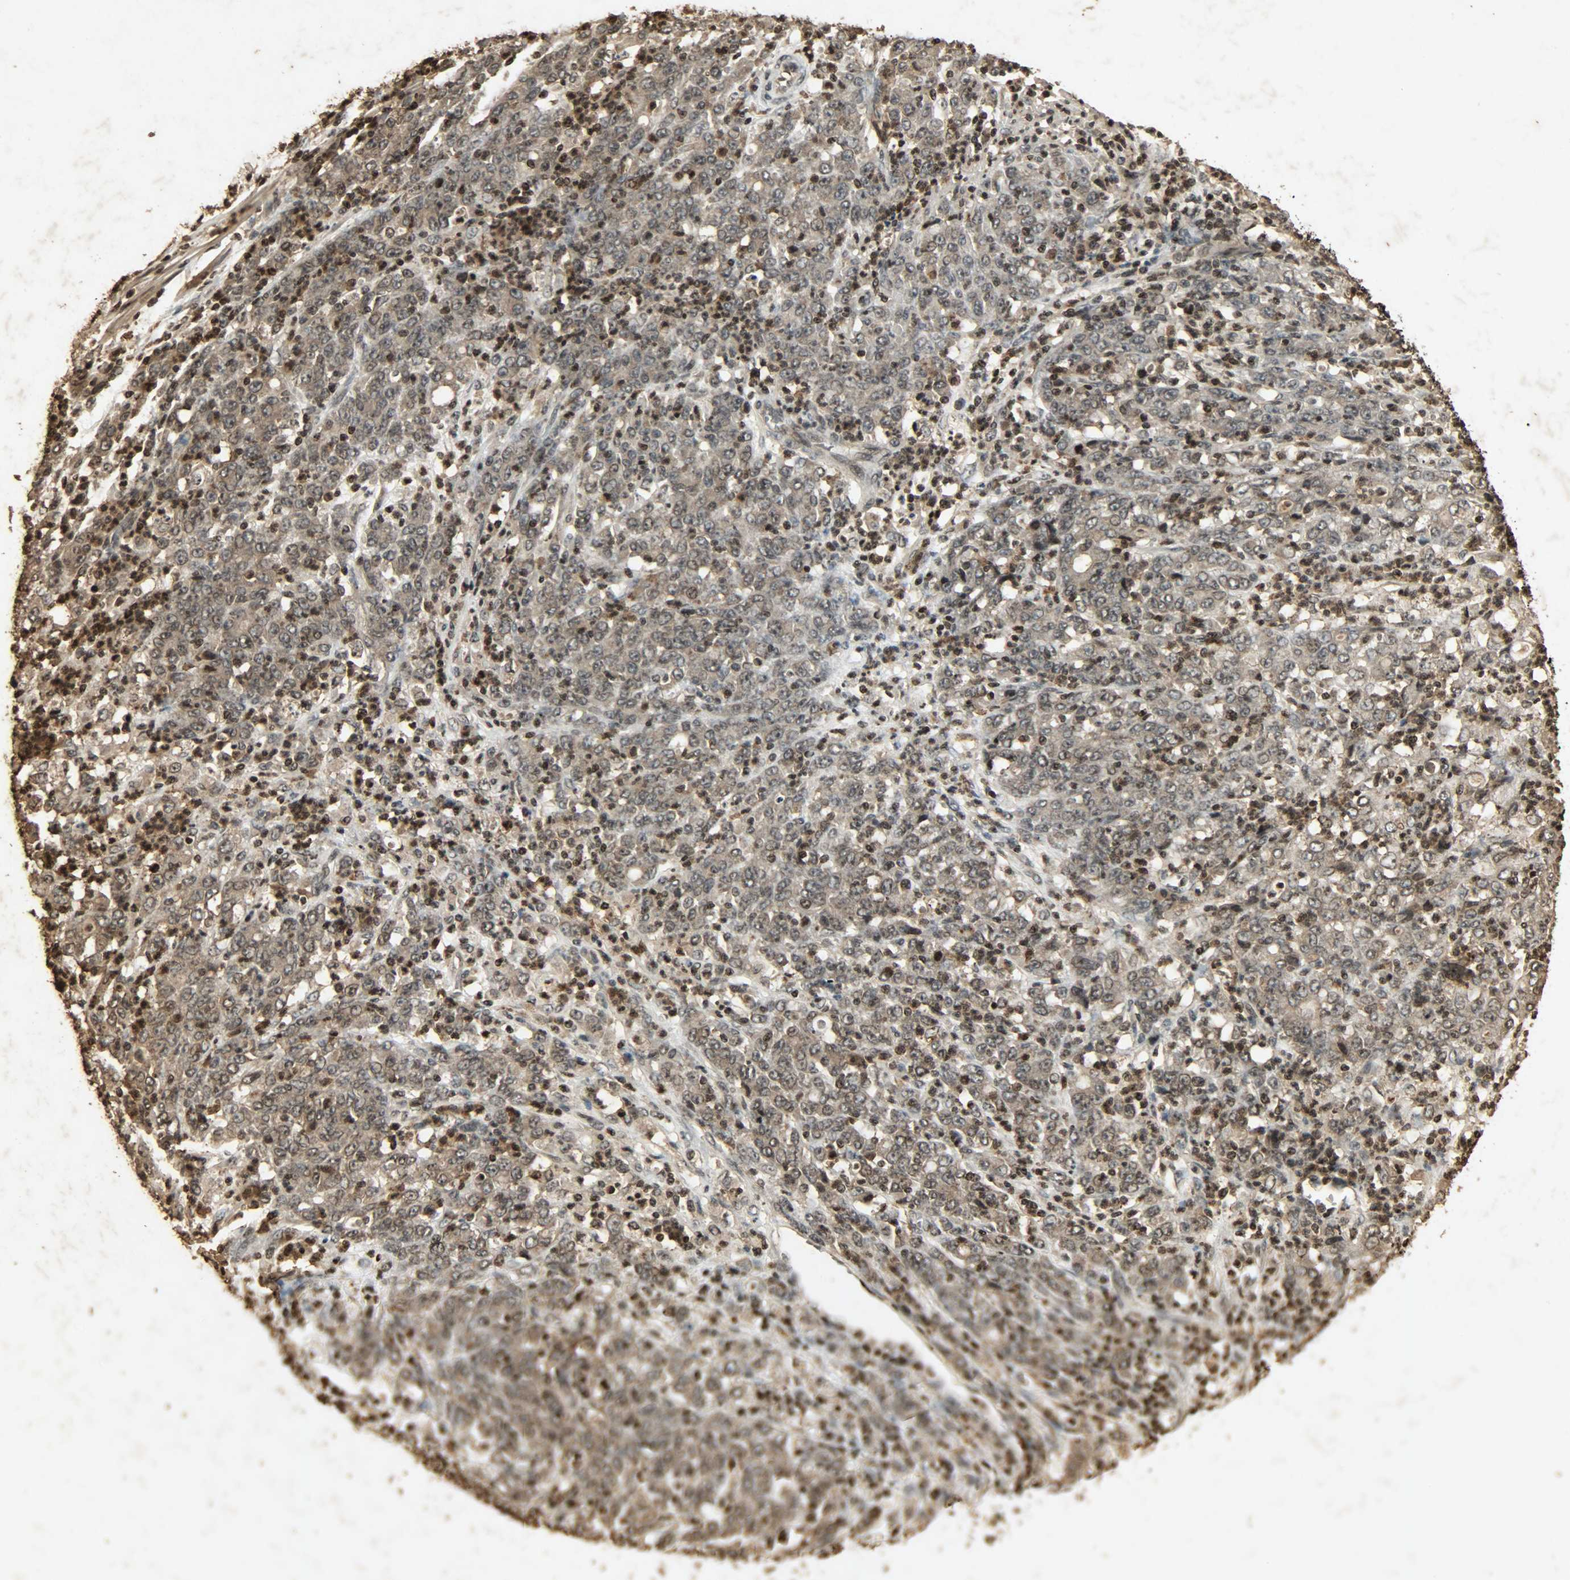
{"staining": {"intensity": "moderate", "quantity": ">75%", "location": "cytoplasmic/membranous,nuclear"}, "tissue": "stomach cancer", "cell_type": "Tumor cells", "image_type": "cancer", "snomed": [{"axis": "morphology", "description": "Adenocarcinoma, NOS"}, {"axis": "topography", "description": "Stomach, lower"}], "caption": "A medium amount of moderate cytoplasmic/membranous and nuclear staining is seen in approximately >75% of tumor cells in stomach adenocarcinoma tissue. (Stains: DAB (3,3'-diaminobenzidine) in brown, nuclei in blue, Microscopy: brightfield microscopy at high magnification).", "gene": "PPP3R1", "patient": {"sex": "female", "age": 71}}